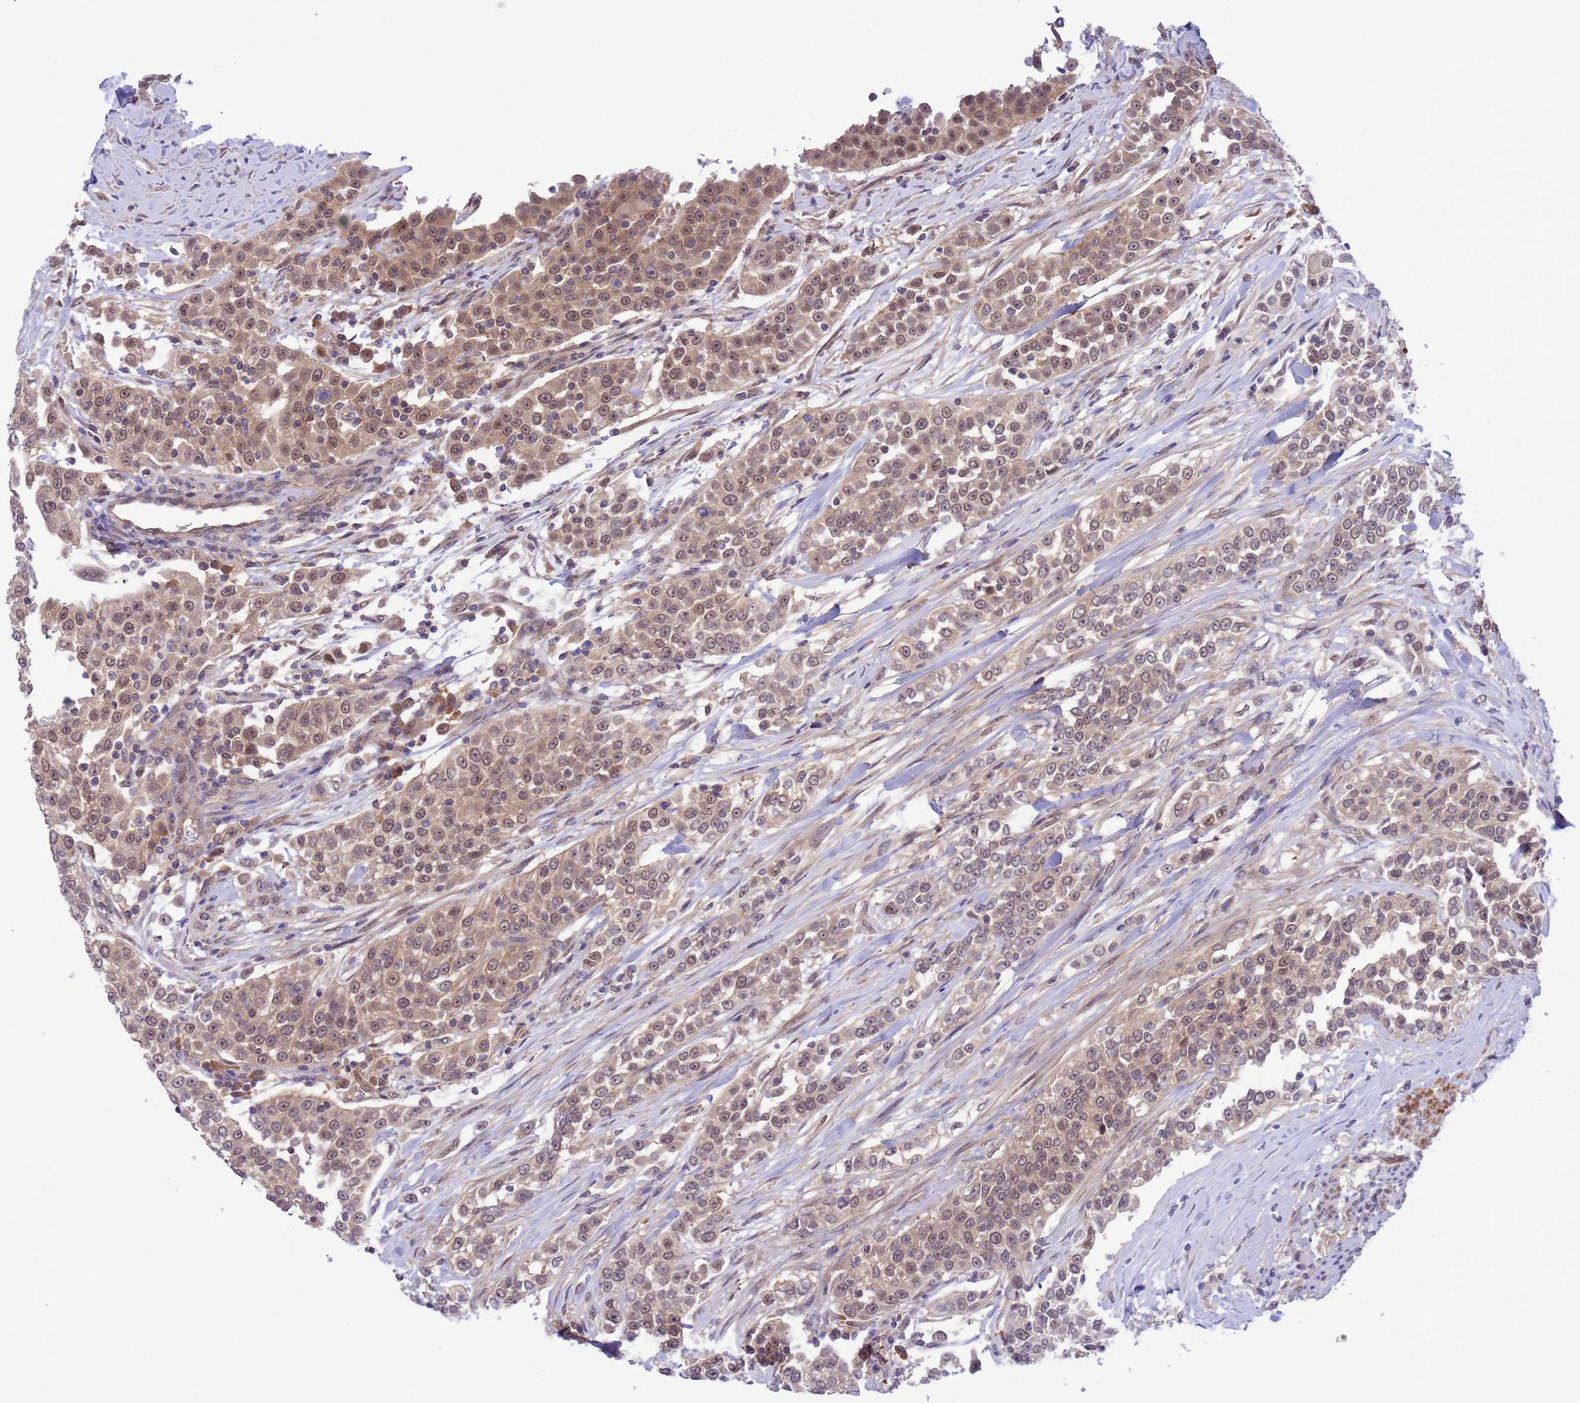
{"staining": {"intensity": "moderate", "quantity": "25%-75%", "location": "cytoplasmic/membranous,nuclear"}, "tissue": "urothelial cancer", "cell_type": "Tumor cells", "image_type": "cancer", "snomed": [{"axis": "morphology", "description": "Urothelial carcinoma, High grade"}, {"axis": "topography", "description": "Urinary bladder"}], "caption": "Immunohistochemistry of human urothelial cancer displays medium levels of moderate cytoplasmic/membranous and nuclear staining in approximately 25%-75% of tumor cells. The staining was performed using DAB (3,3'-diaminobenzidine), with brown indicating positive protein expression. Nuclei are stained blue with hematoxylin.", "gene": "ZNF461", "patient": {"sex": "female", "age": 80}}